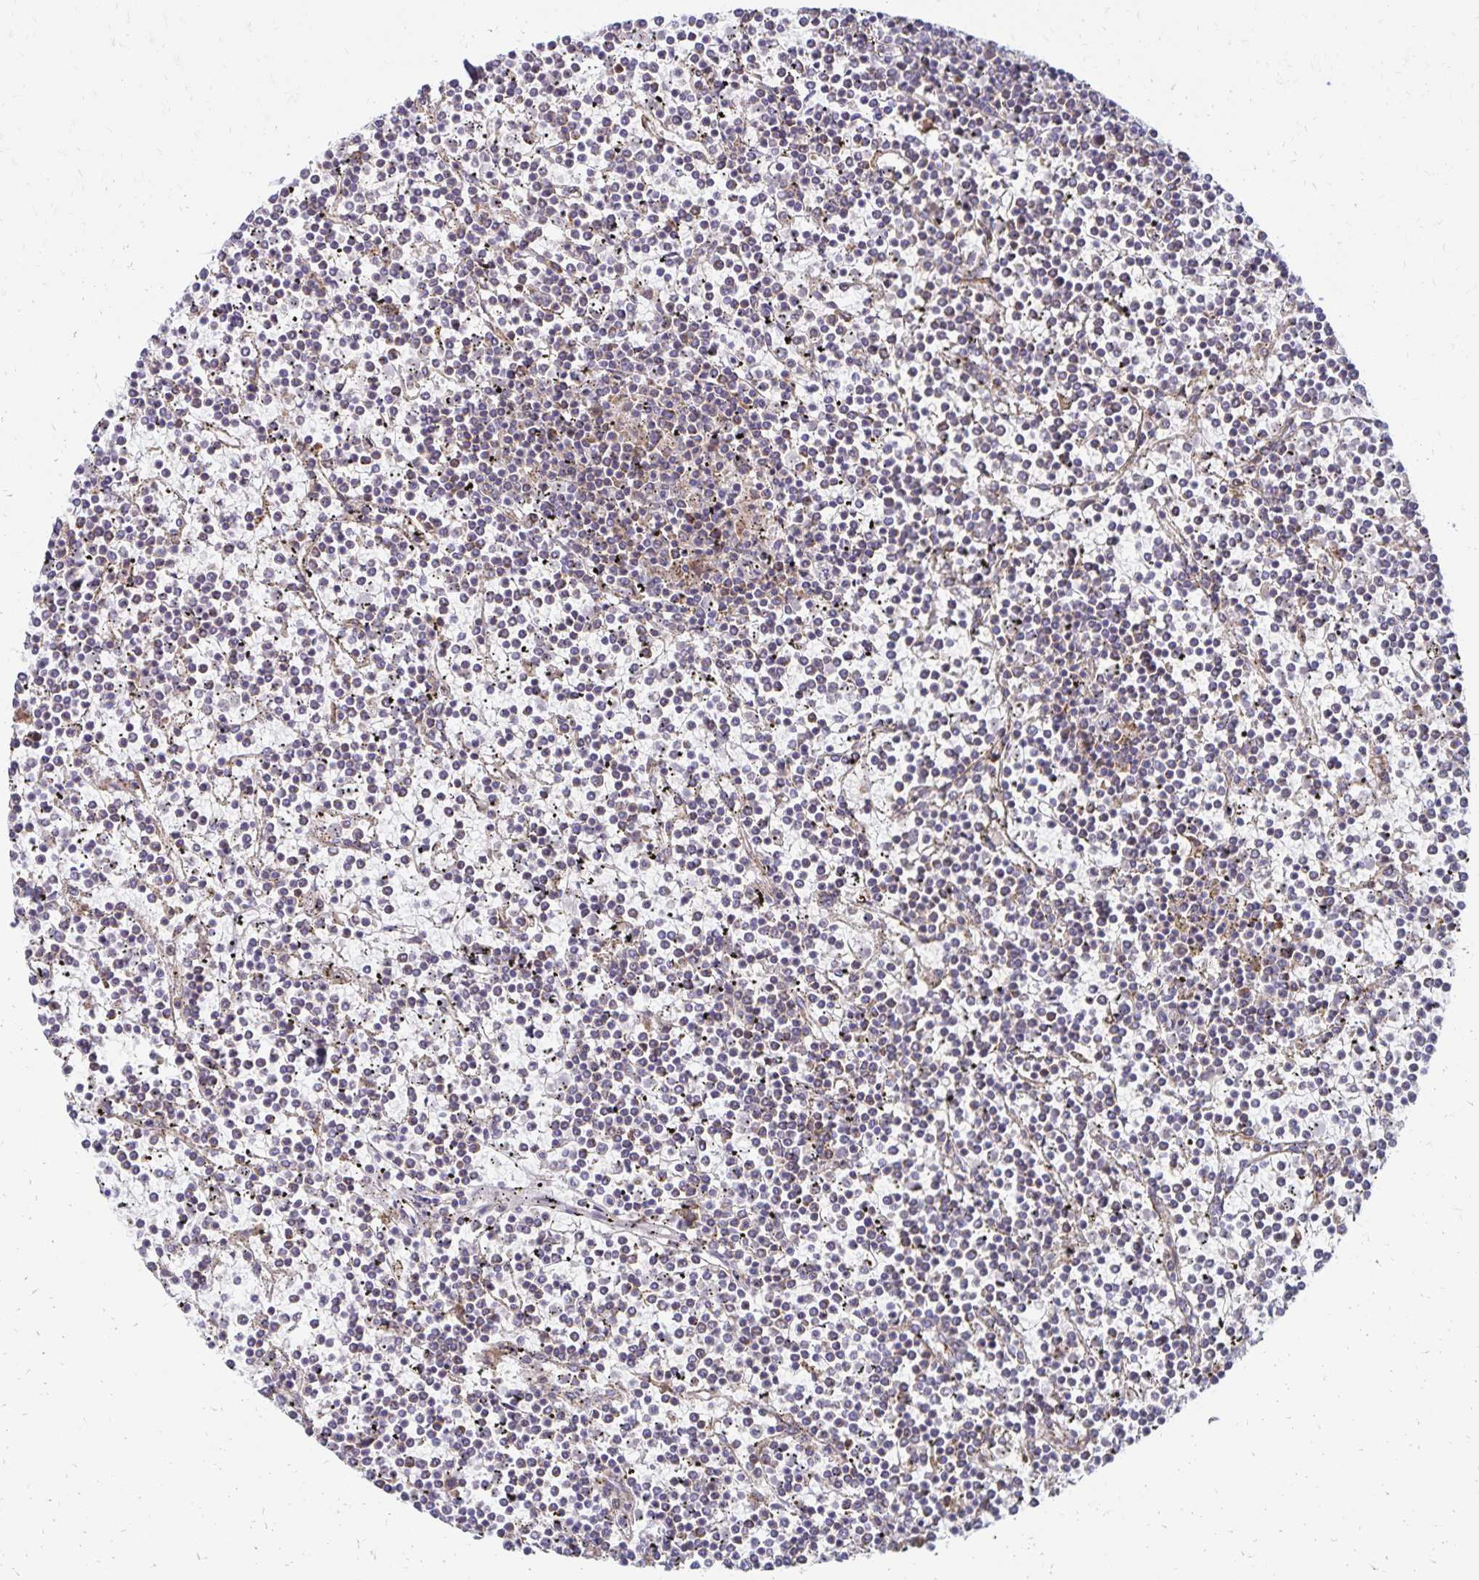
{"staining": {"intensity": "negative", "quantity": "none", "location": "none"}, "tissue": "lymphoma", "cell_type": "Tumor cells", "image_type": "cancer", "snomed": [{"axis": "morphology", "description": "Malignant lymphoma, non-Hodgkin's type, Low grade"}, {"axis": "topography", "description": "Spleen"}], "caption": "Tumor cells are negative for brown protein staining in malignant lymphoma, non-Hodgkin's type (low-grade). (Immunohistochemistry, brightfield microscopy, high magnification).", "gene": "NECAP1", "patient": {"sex": "female", "age": 19}}